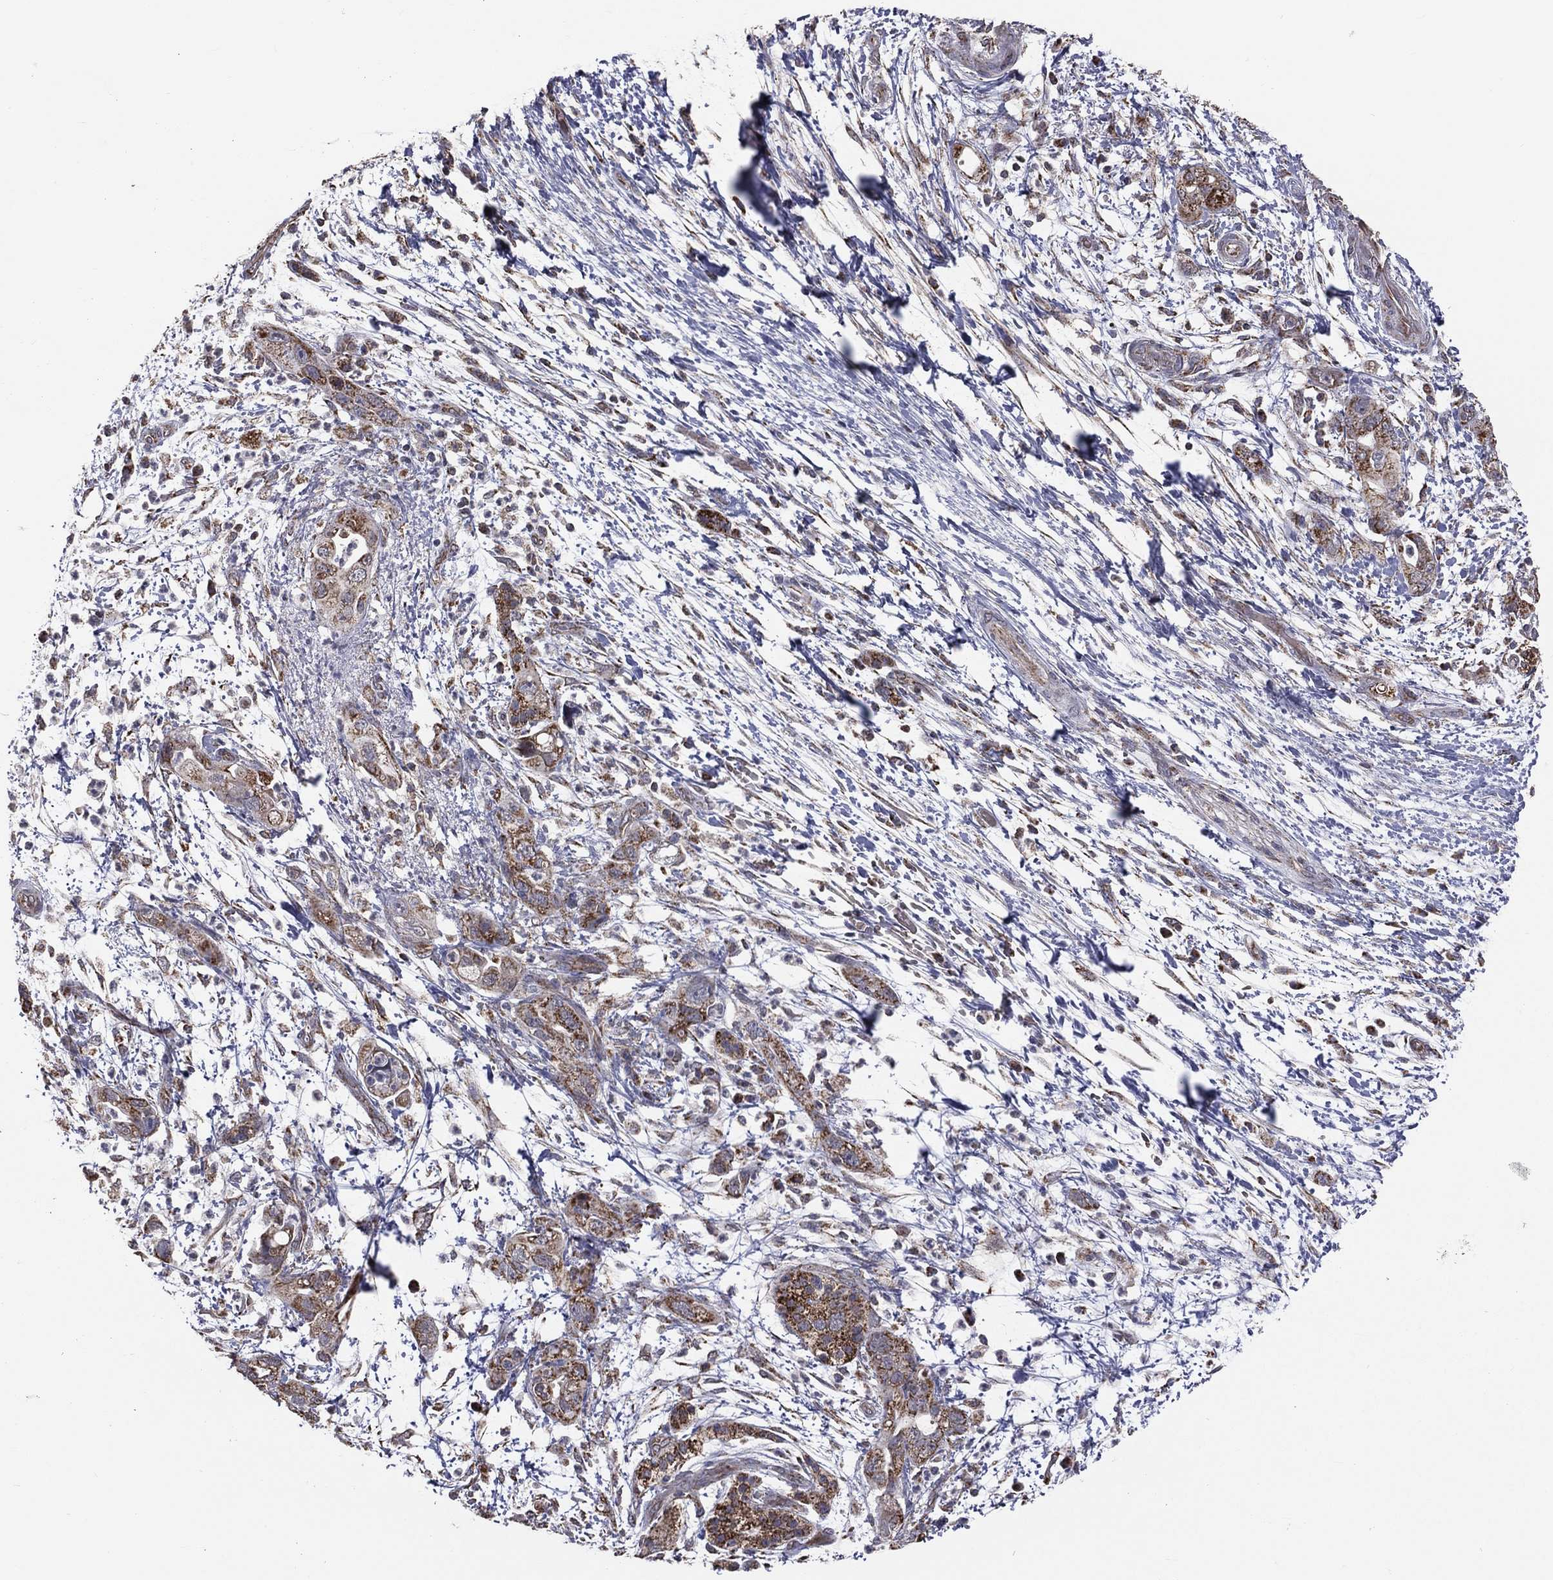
{"staining": {"intensity": "moderate", "quantity": ">75%", "location": "cytoplasmic/membranous"}, "tissue": "pancreatic cancer", "cell_type": "Tumor cells", "image_type": "cancer", "snomed": [{"axis": "morphology", "description": "Adenocarcinoma, NOS"}, {"axis": "topography", "description": "Pancreas"}], "caption": "Approximately >75% of tumor cells in pancreatic cancer reveal moderate cytoplasmic/membranous protein staining as visualized by brown immunohistochemical staining.", "gene": "MRPL46", "patient": {"sex": "female", "age": 72}}